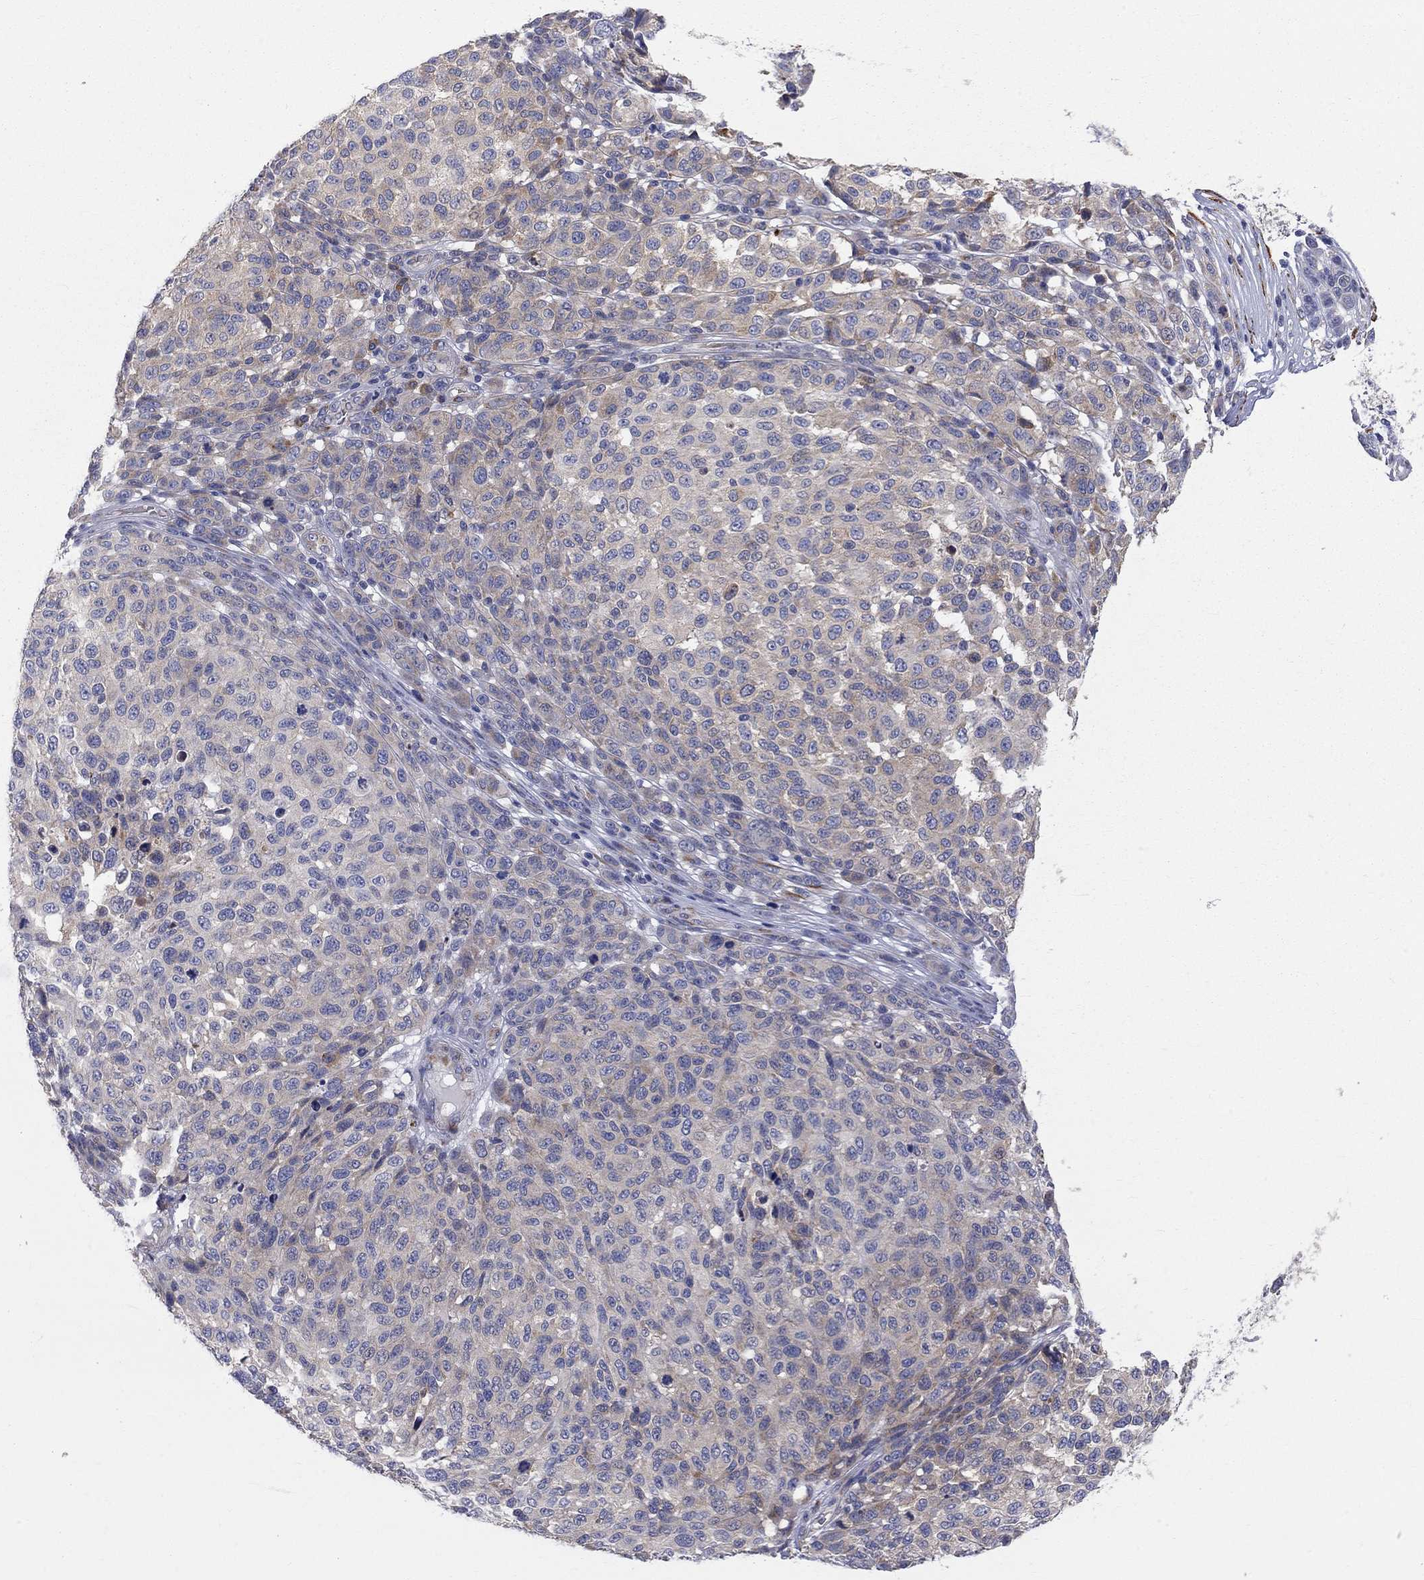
{"staining": {"intensity": "negative", "quantity": "none", "location": "none"}, "tissue": "melanoma", "cell_type": "Tumor cells", "image_type": "cancer", "snomed": [{"axis": "morphology", "description": "Malignant melanoma, NOS"}, {"axis": "topography", "description": "Skin"}], "caption": "There is no significant positivity in tumor cells of melanoma.", "gene": "CASTOR1", "patient": {"sex": "male", "age": 59}}